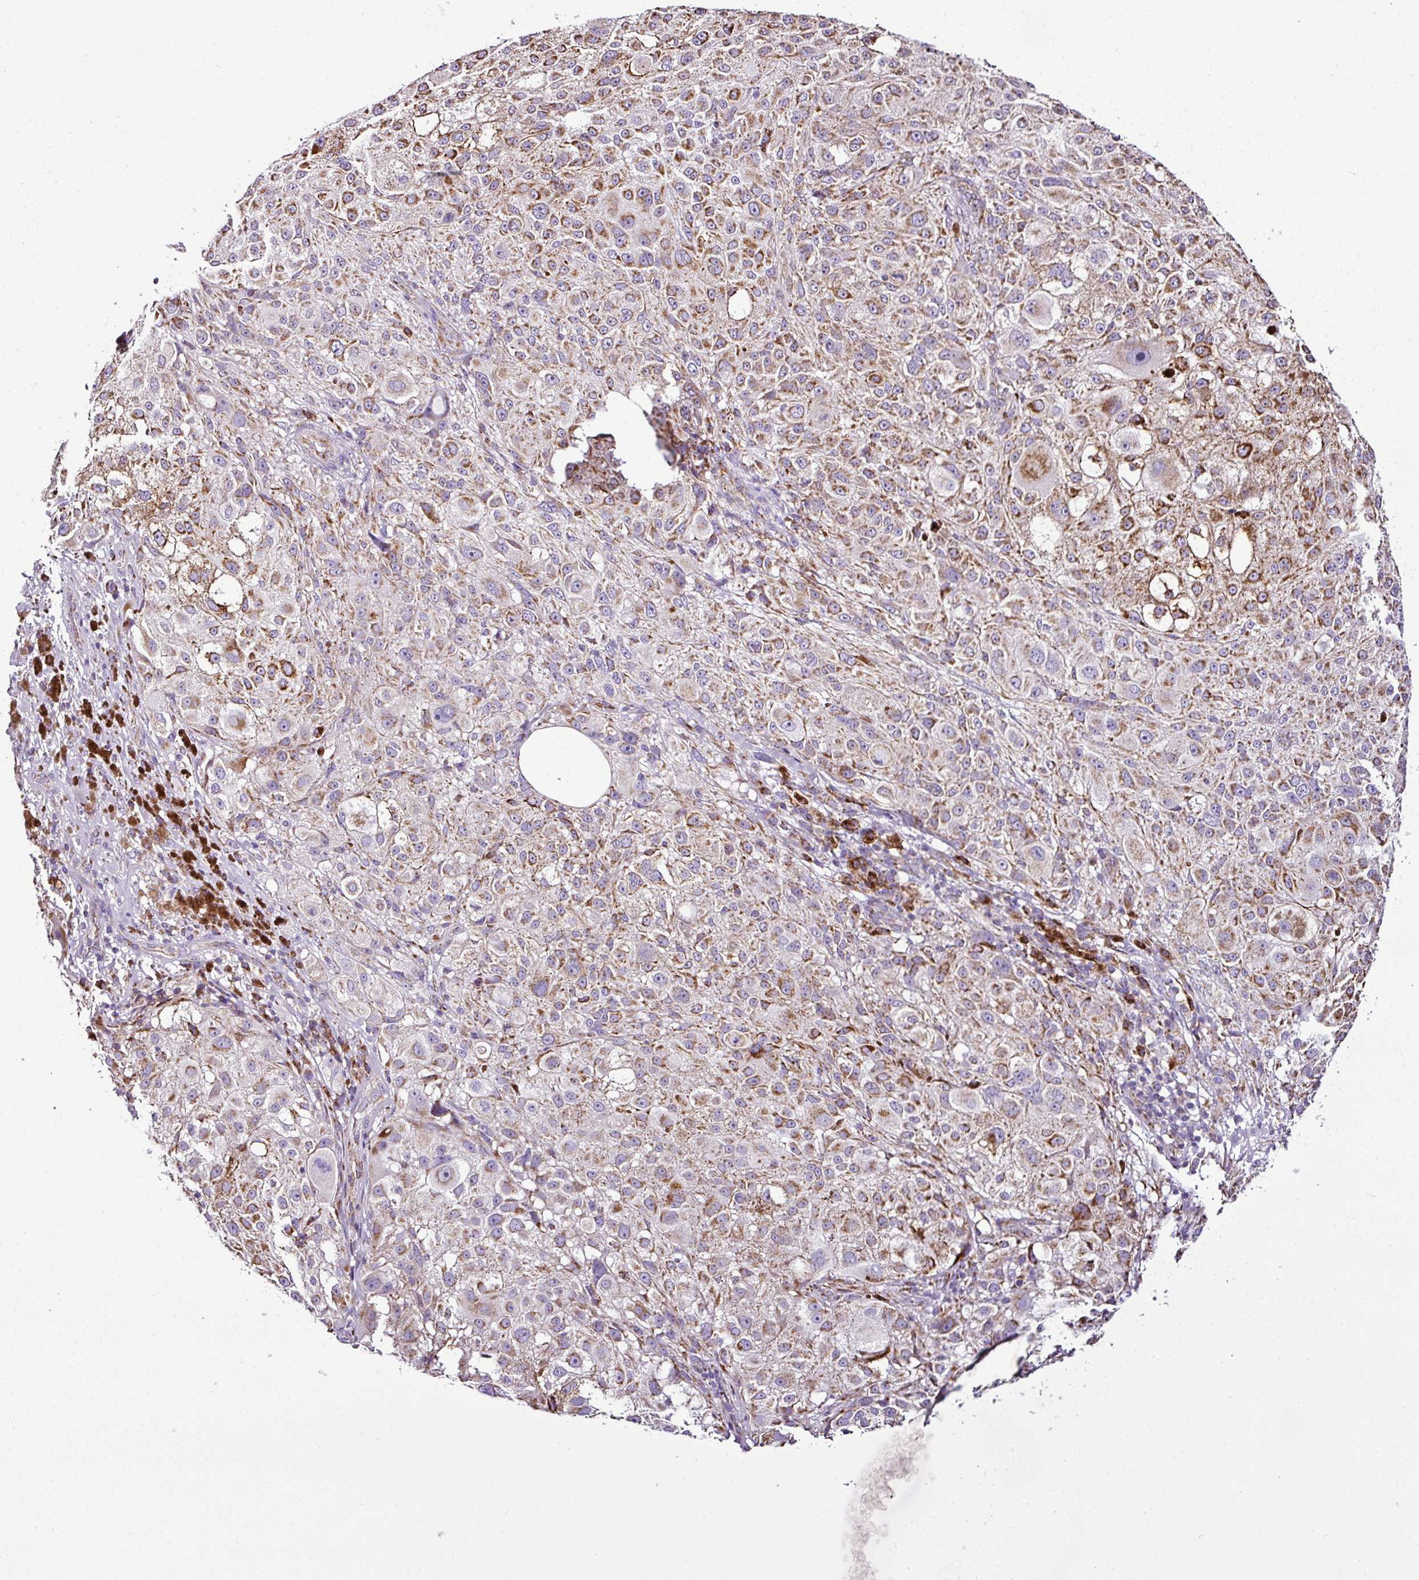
{"staining": {"intensity": "moderate", "quantity": ">75%", "location": "cytoplasmic/membranous"}, "tissue": "melanoma", "cell_type": "Tumor cells", "image_type": "cancer", "snomed": [{"axis": "morphology", "description": "Necrosis, NOS"}, {"axis": "morphology", "description": "Malignant melanoma, NOS"}, {"axis": "topography", "description": "Skin"}], "caption": "A brown stain labels moderate cytoplasmic/membranous staining of a protein in malignant melanoma tumor cells. (brown staining indicates protein expression, while blue staining denotes nuclei).", "gene": "DPAGT1", "patient": {"sex": "female", "age": 87}}